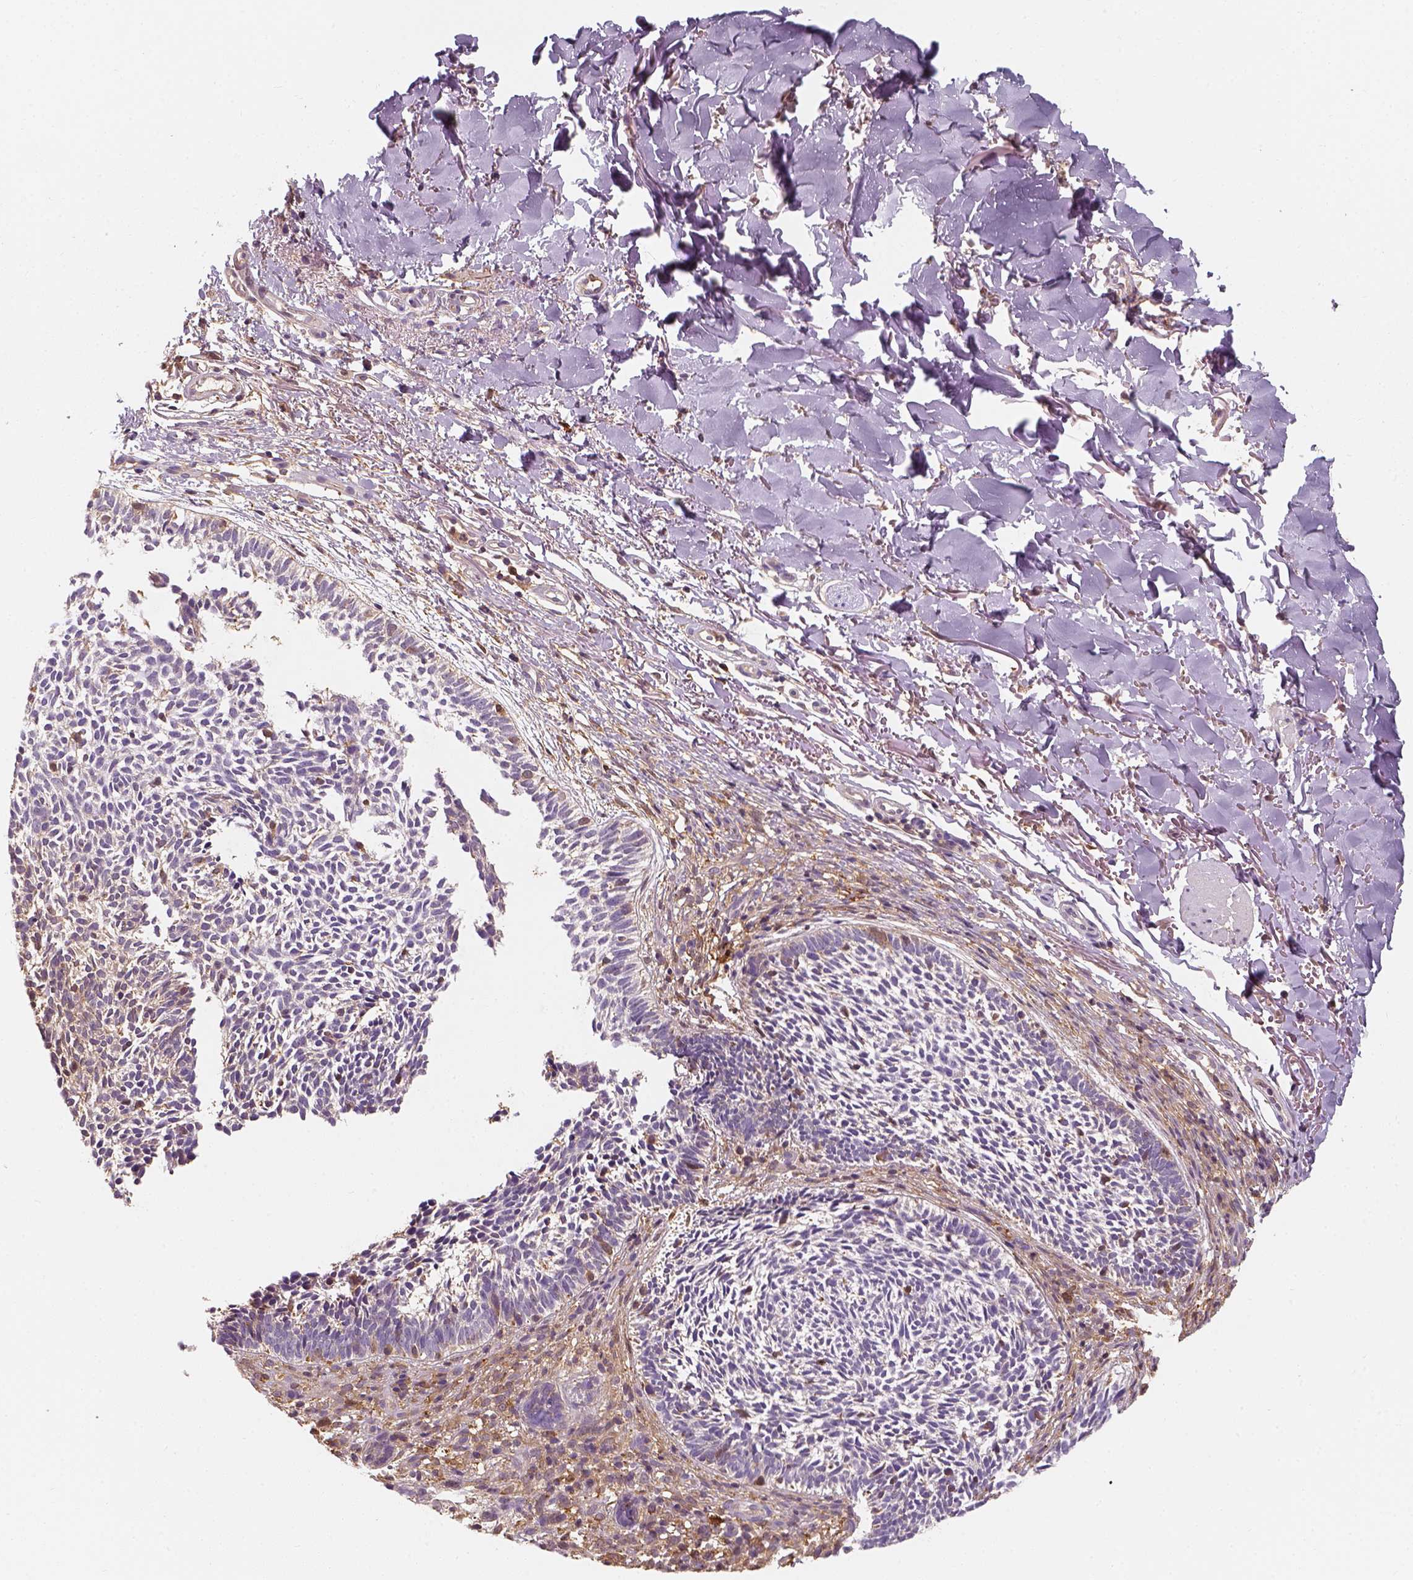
{"staining": {"intensity": "weak", "quantity": "<25%", "location": "cytoplasmic/membranous,nuclear"}, "tissue": "skin cancer", "cell_type": "Tumor cells", "image_type": "cancer", "snomed": [{"axis": "morphology", "description": "Basal cell carcinoma"}, {"axis": "topography", "description": "Skin"}], "caption": "An immunohistochemistry micrograph of basal cell carcinoma (skin) is shown. There is no staining in tumor cells of basal cell carcinoma (skin).", "gene": "SQSTM1", "patient": {"sex": "male", "age": 78}}